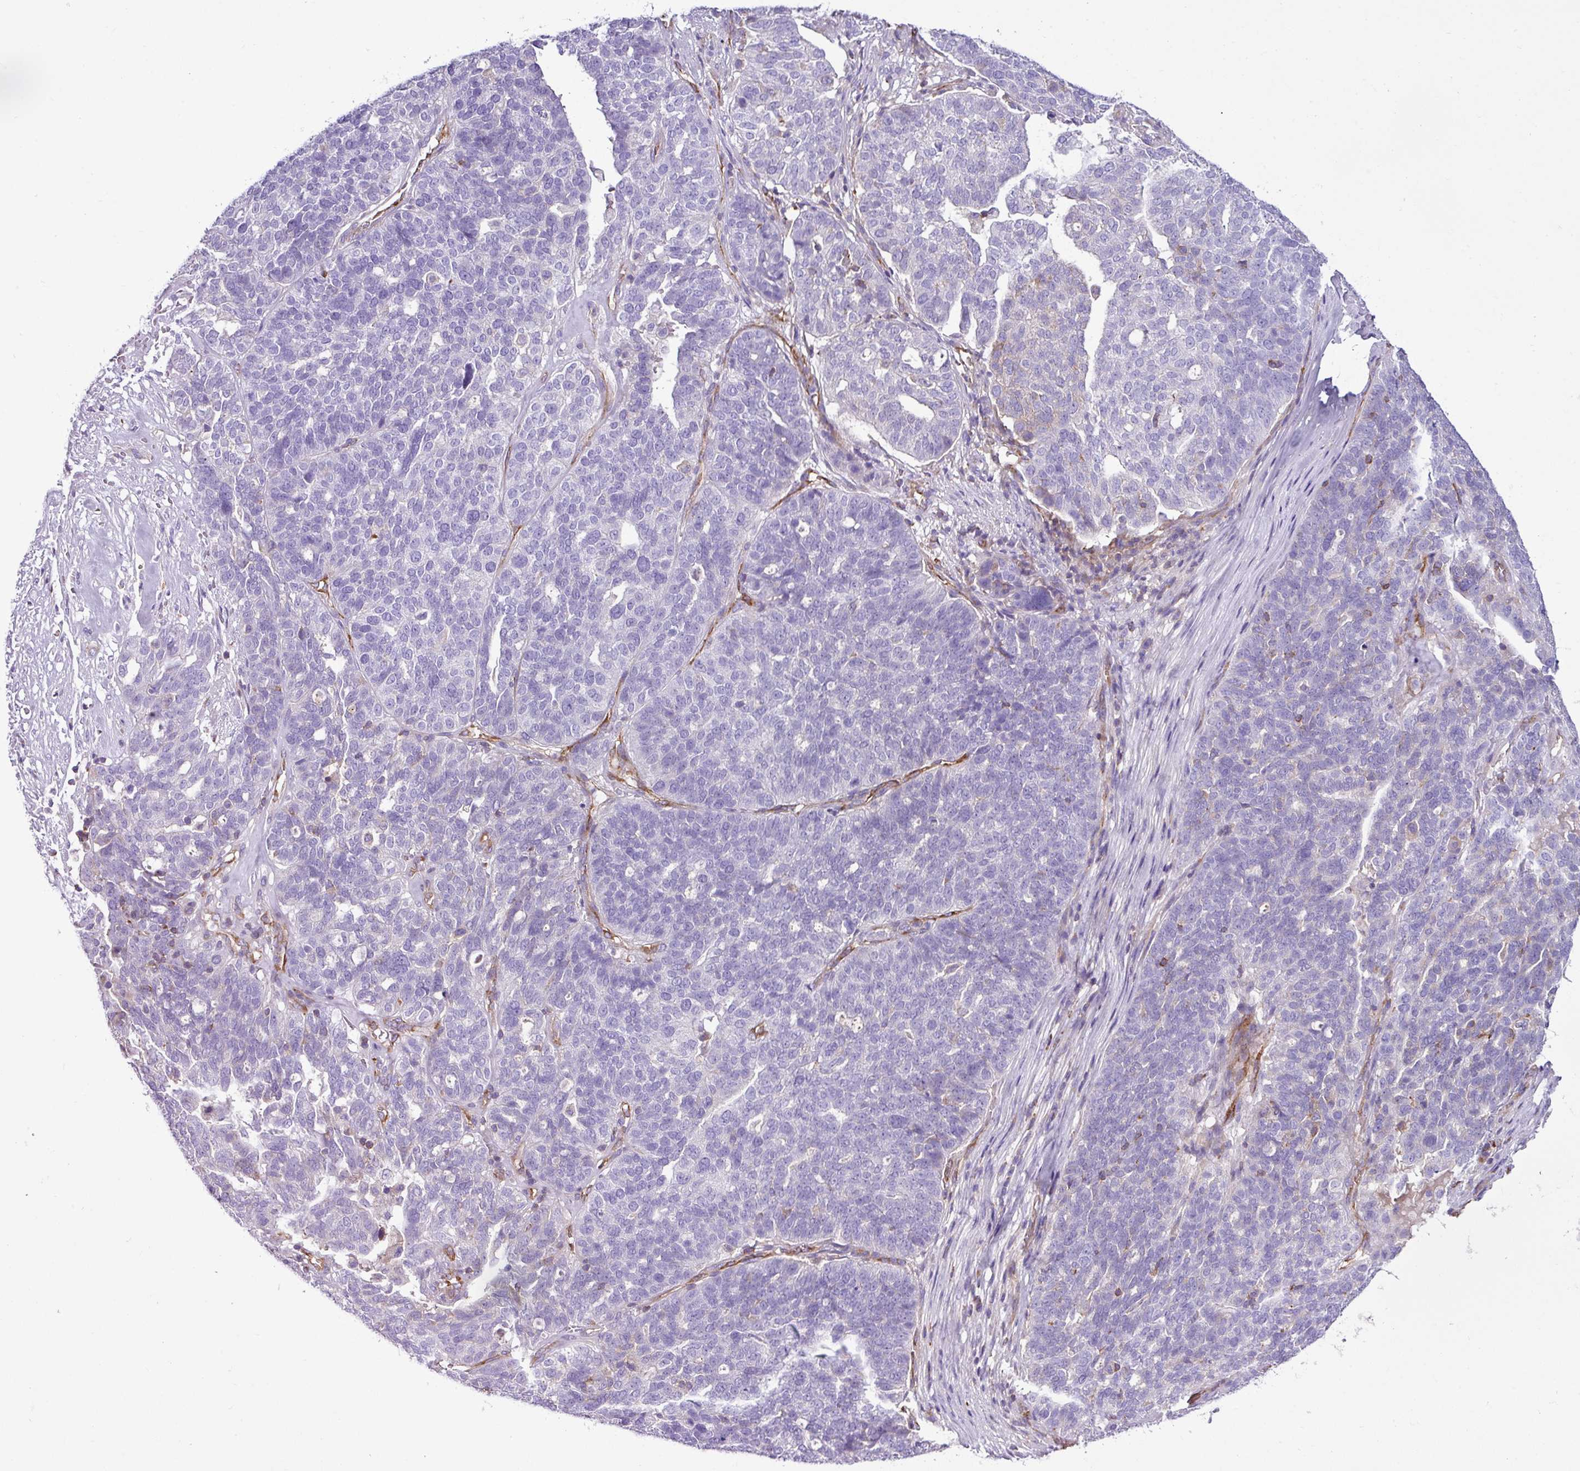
{"staining": {"intensity": "negative", "quantity": "none", "location": "none"}, "tissue": "ovarian cancer", "cell_type": "Tumor cells", "image_type": "cancer", "snomed": [{"axis": "morphology", "description": "Cystadenocarcinoma, serous, NOS"}, {"axis": "topography", "description": "Ovary"}], "caption": "Immunohistochemistry (IHC) of ovarian cancer (serous cystadenocarcinoma) exhibits no expression in tumor cells. (DAB (3,3'-diaminobenzidine) IHC, high magnification).", "gene": "EME2", "patient": {"sex": "female", "age": 59}}